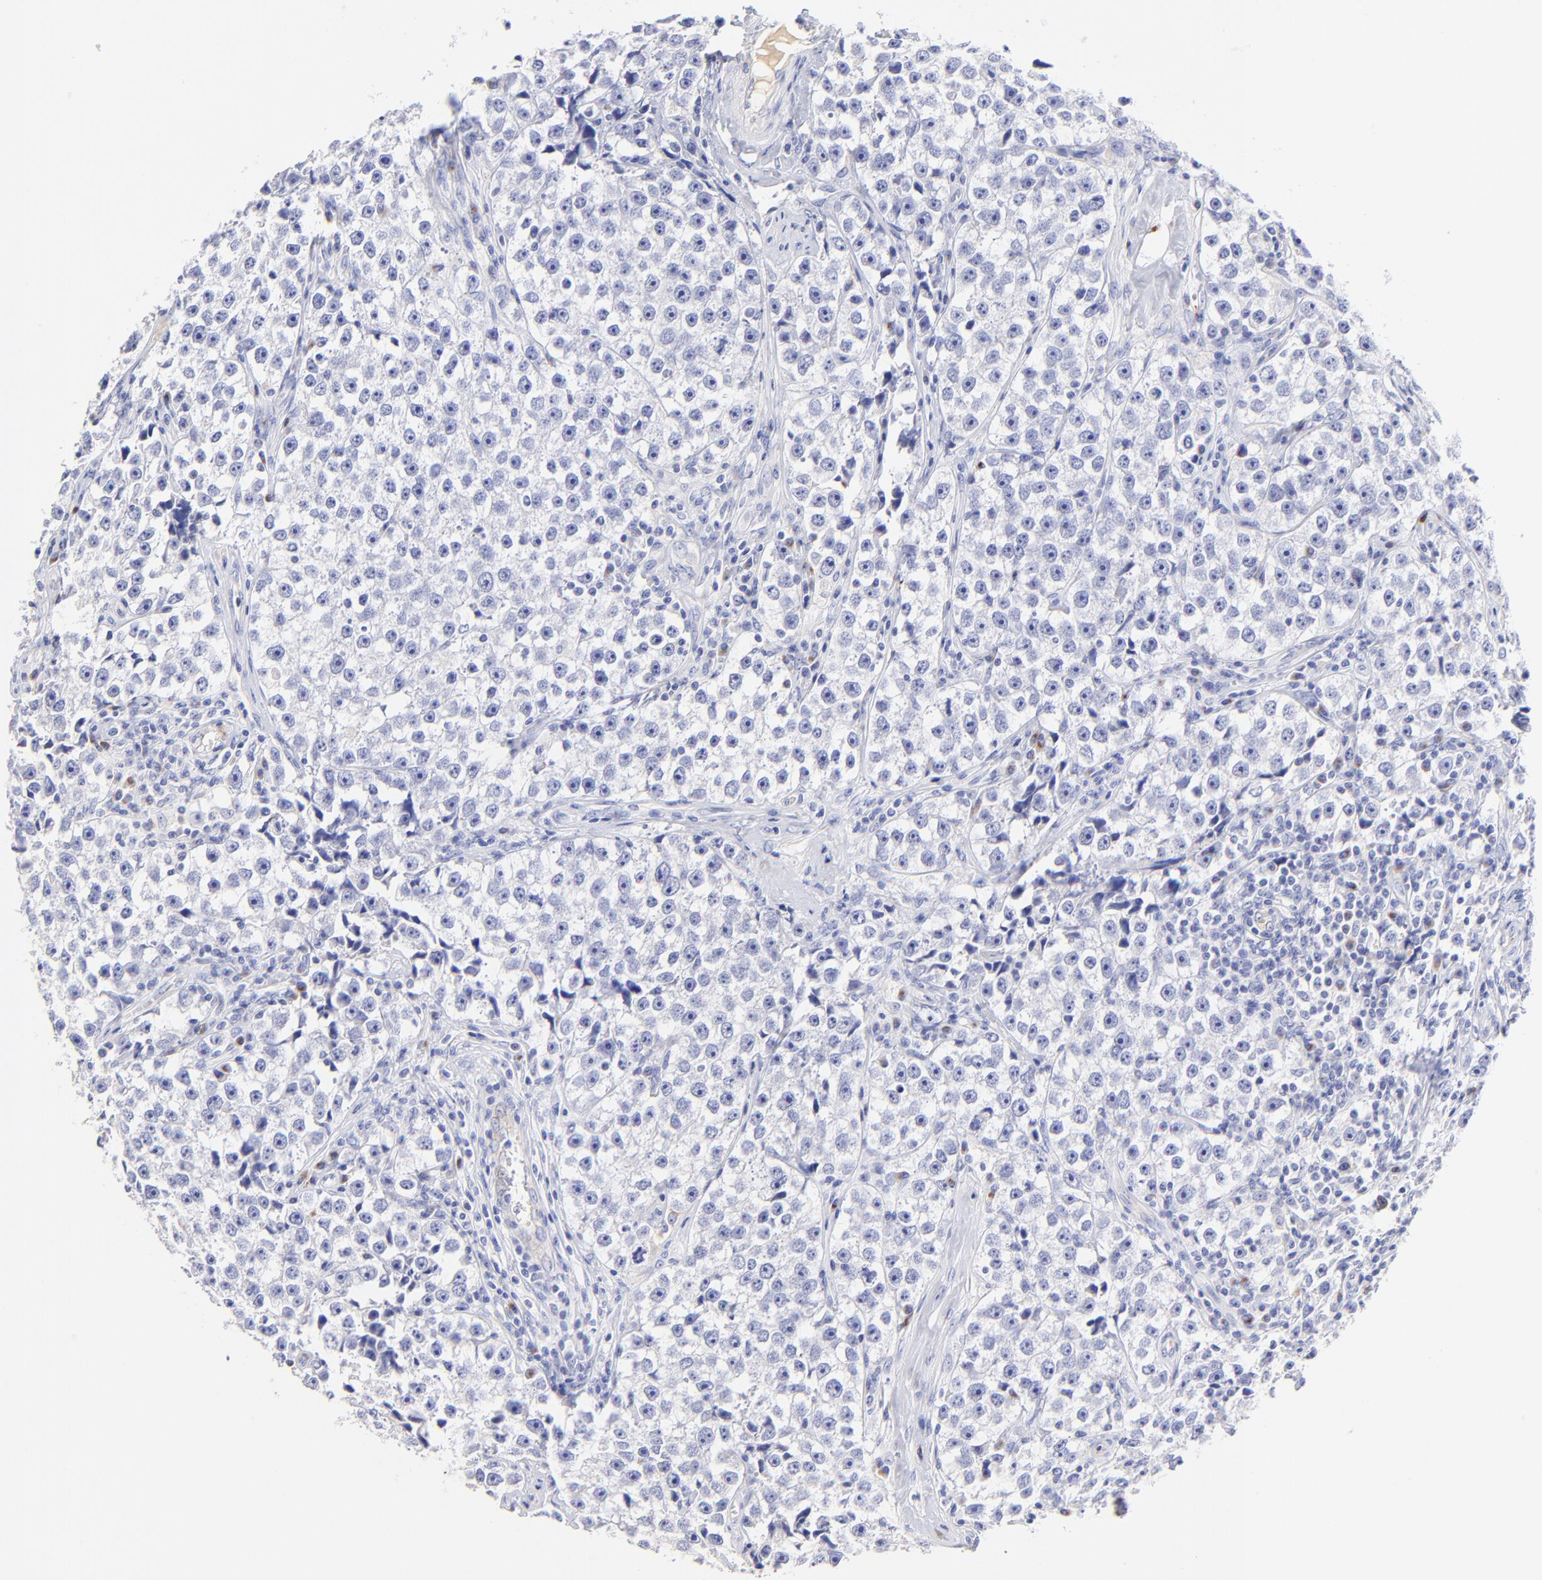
{"staining": {"intensity": "negative", "quantity": "none", "location": "none"}, "tissue": "testis cancer", "cell_type": "Tumor cells", "image_type": "cancer", "snomed": [{"axis": "morphology", "description": "Seminoma, NOS"}, {"axis": "topography", "description": "Testis"}], "caption": "Seminoma (testis) stained for a protein using IHC demonstrates no expression tumor cells.", "gene": "ASB9", "patient": {"sex": "male", "age": 32}}